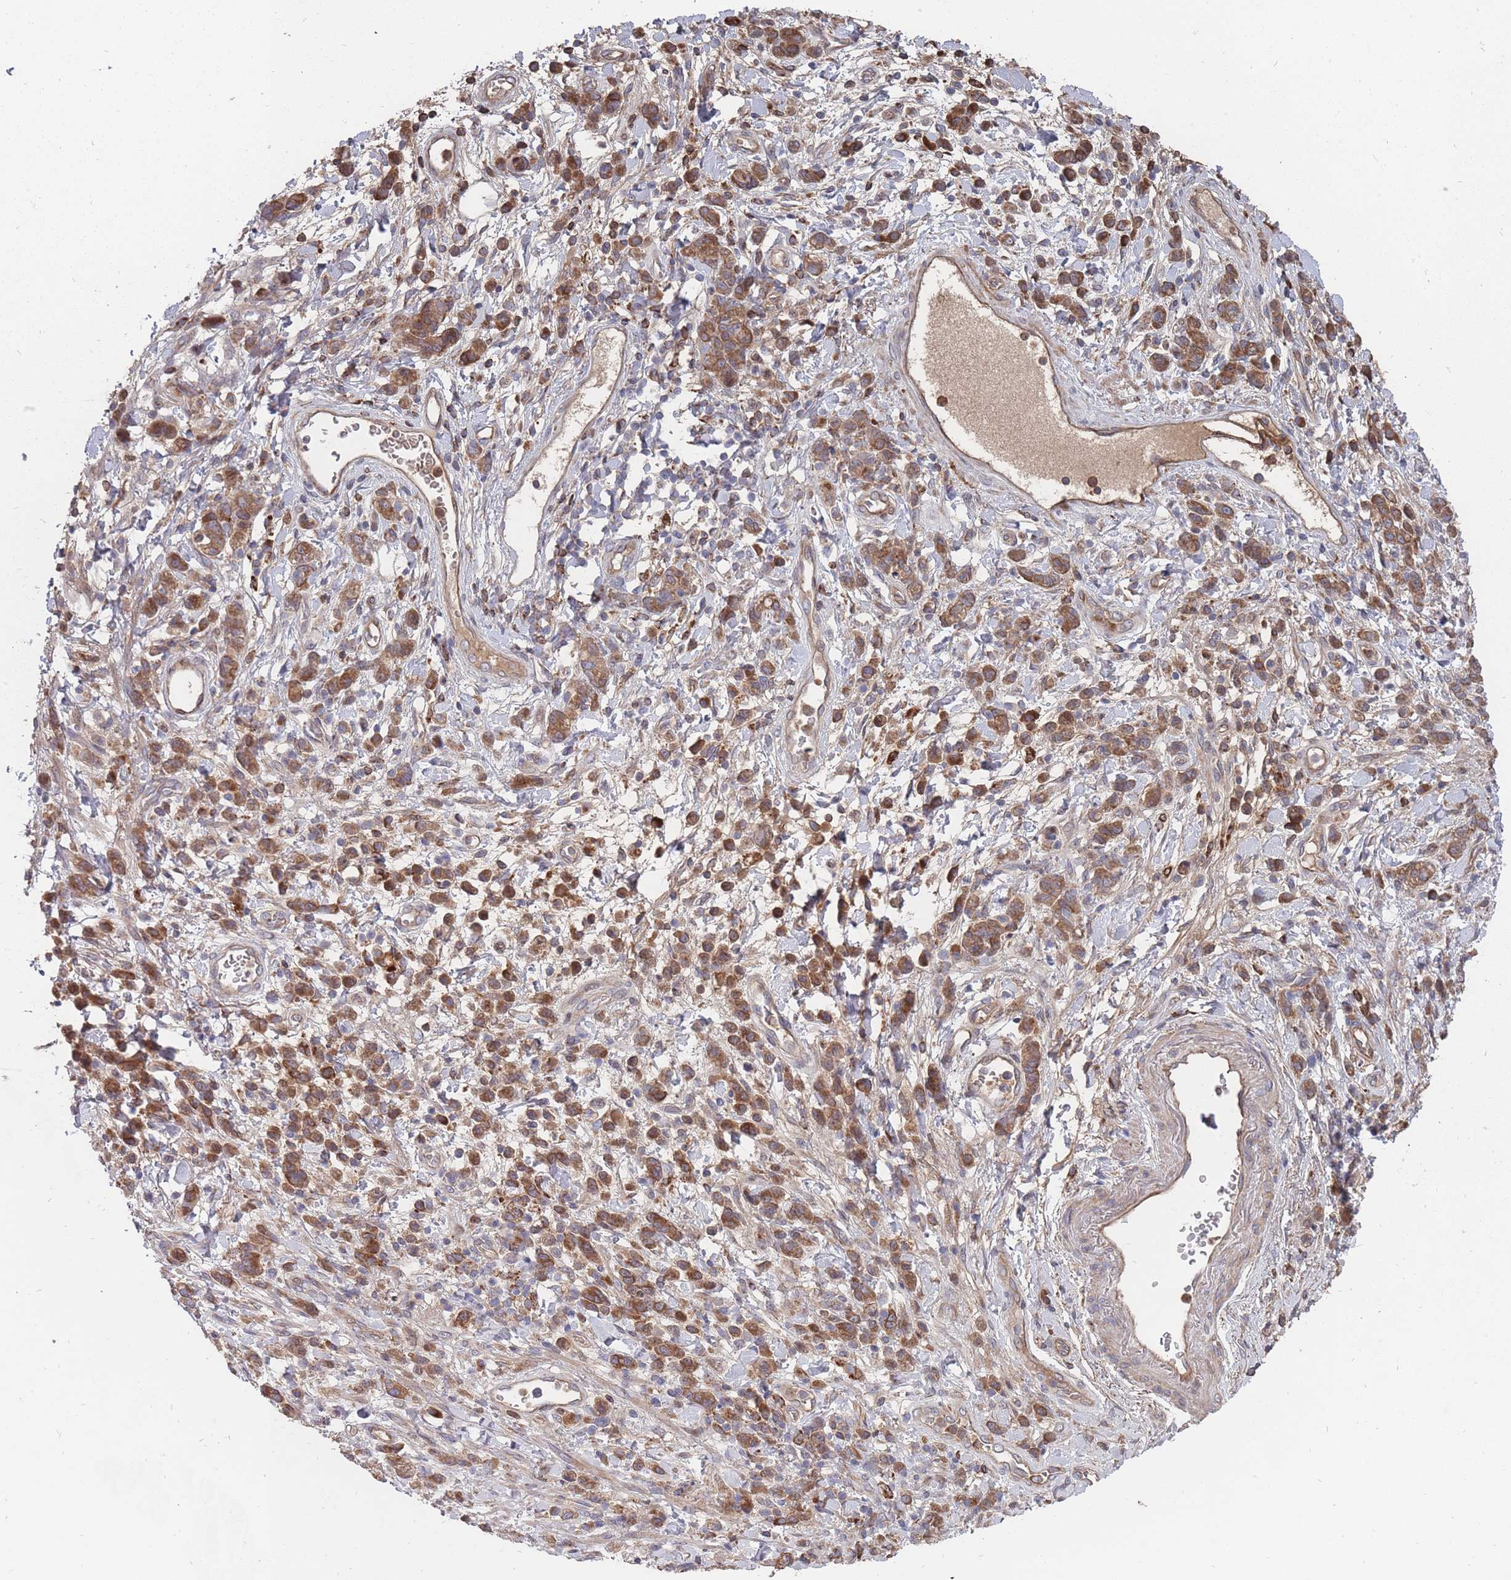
{"staining": {"intensity": "moderate", "quantity": ">75%", "location": "cytoplasmic/membranous"}, "tissue": "stomach cancer", "cell_type": "Tumor cells", "image_type": "cancer", "snomed": [{"axis": "morphology", "description": "Adenocarcinoma, NOS"}, {"axis": "topography", "description": "Stomach"}], "caption": "This micrograph exhibits immunohistochemistry (IHC) staining of human stomach cancer, with medium moderate cytoplasmic/membranous staining in approximately >75% of tumor cells.", "gene": "THSD7B", "patient": {"sex": "male", "age": 77}}